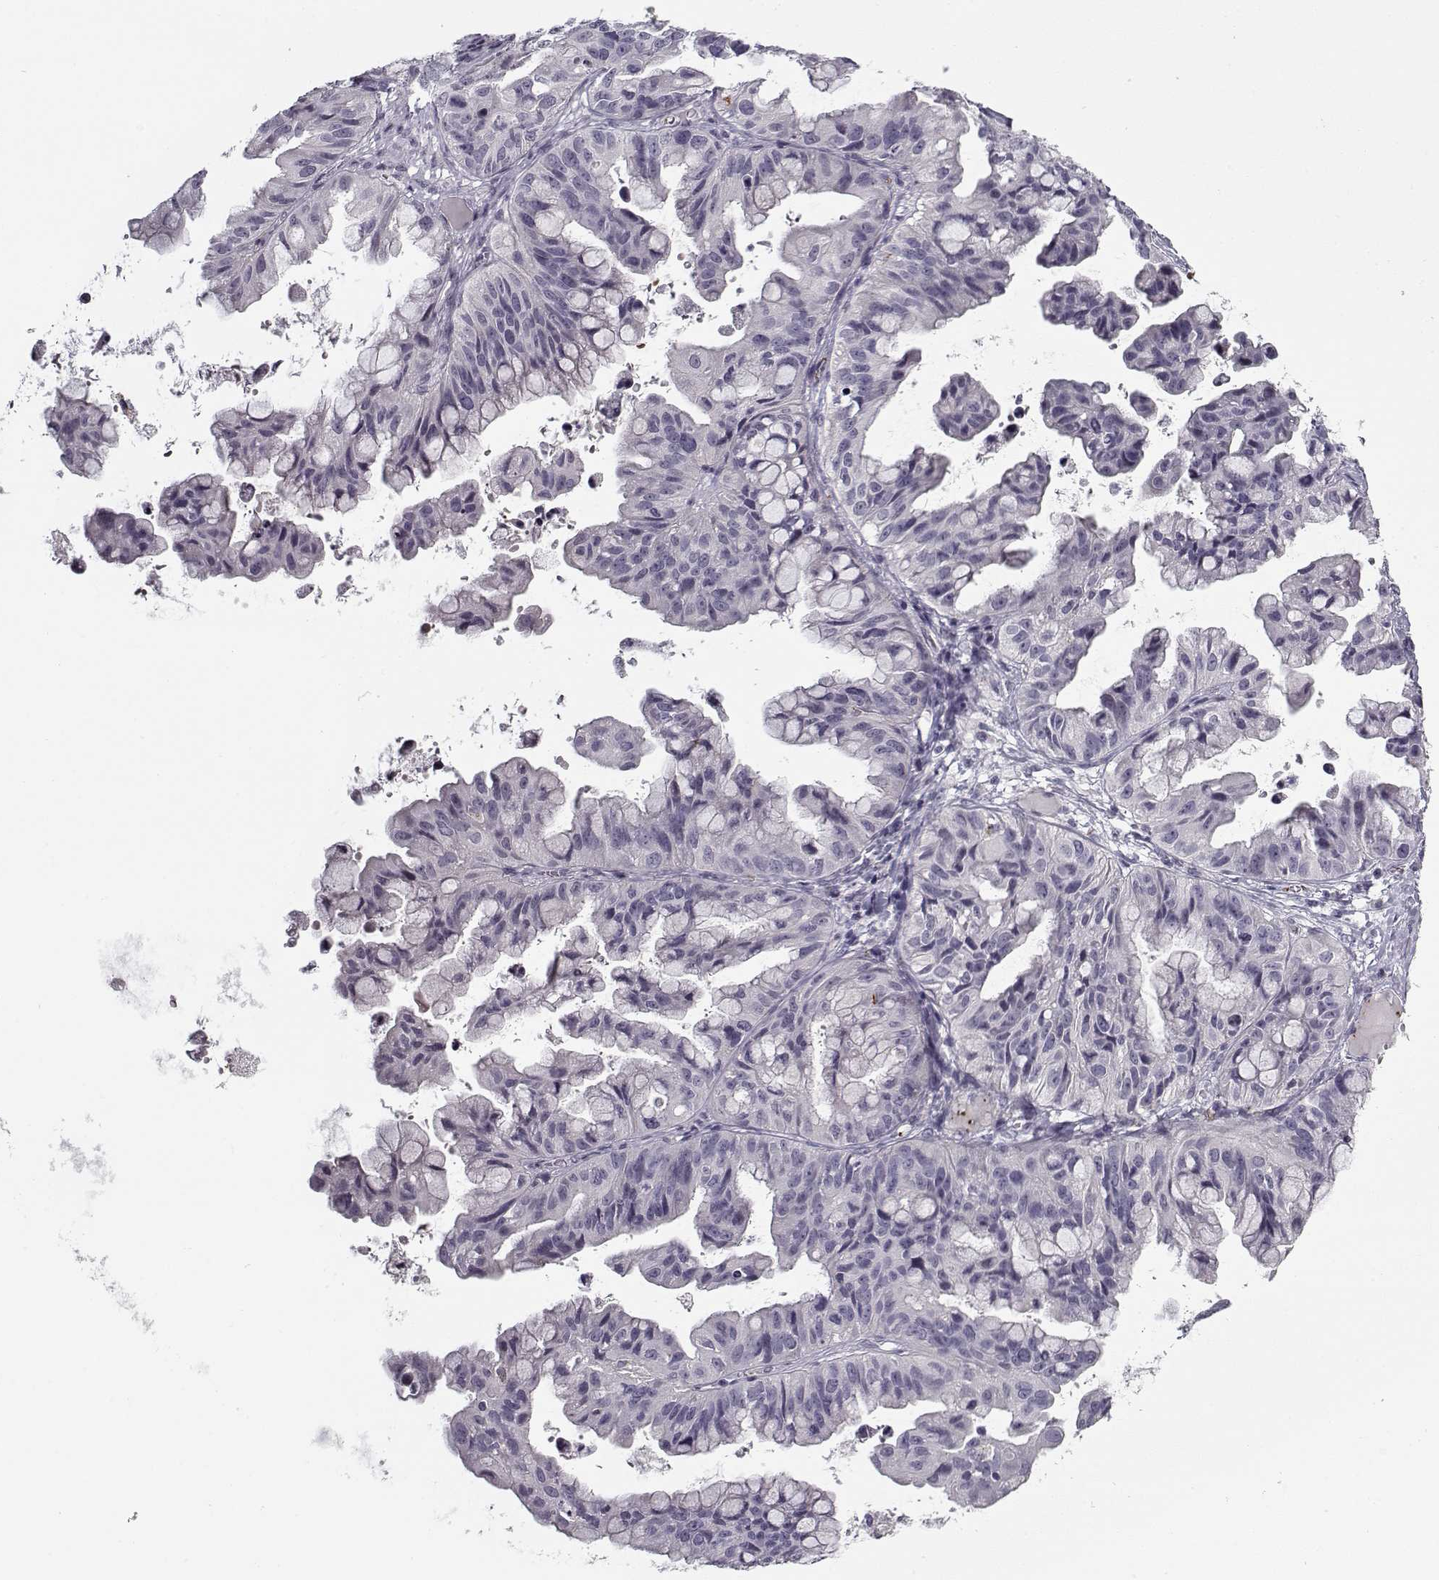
{"staining": {"intensity": "negative", "quantity": "none", "location": "none"}, "tissue": "ovarian cancer", "cell_type": "Tumor cells", "image_type": "cancer", "snomed": [{"axis": "morphology", "description": "Cystadenocarcinoma, mucinous, NOS"}, {"axis": "topography", "description": "Ovary"}], "caption": "DAB immunohistochemical staining of human mucinous cystadenocarcinoma (ovarian) displays no significant expression in tumor cells.", "gene": "SNCA", "patient": {"sex": "female", "age": 76}}